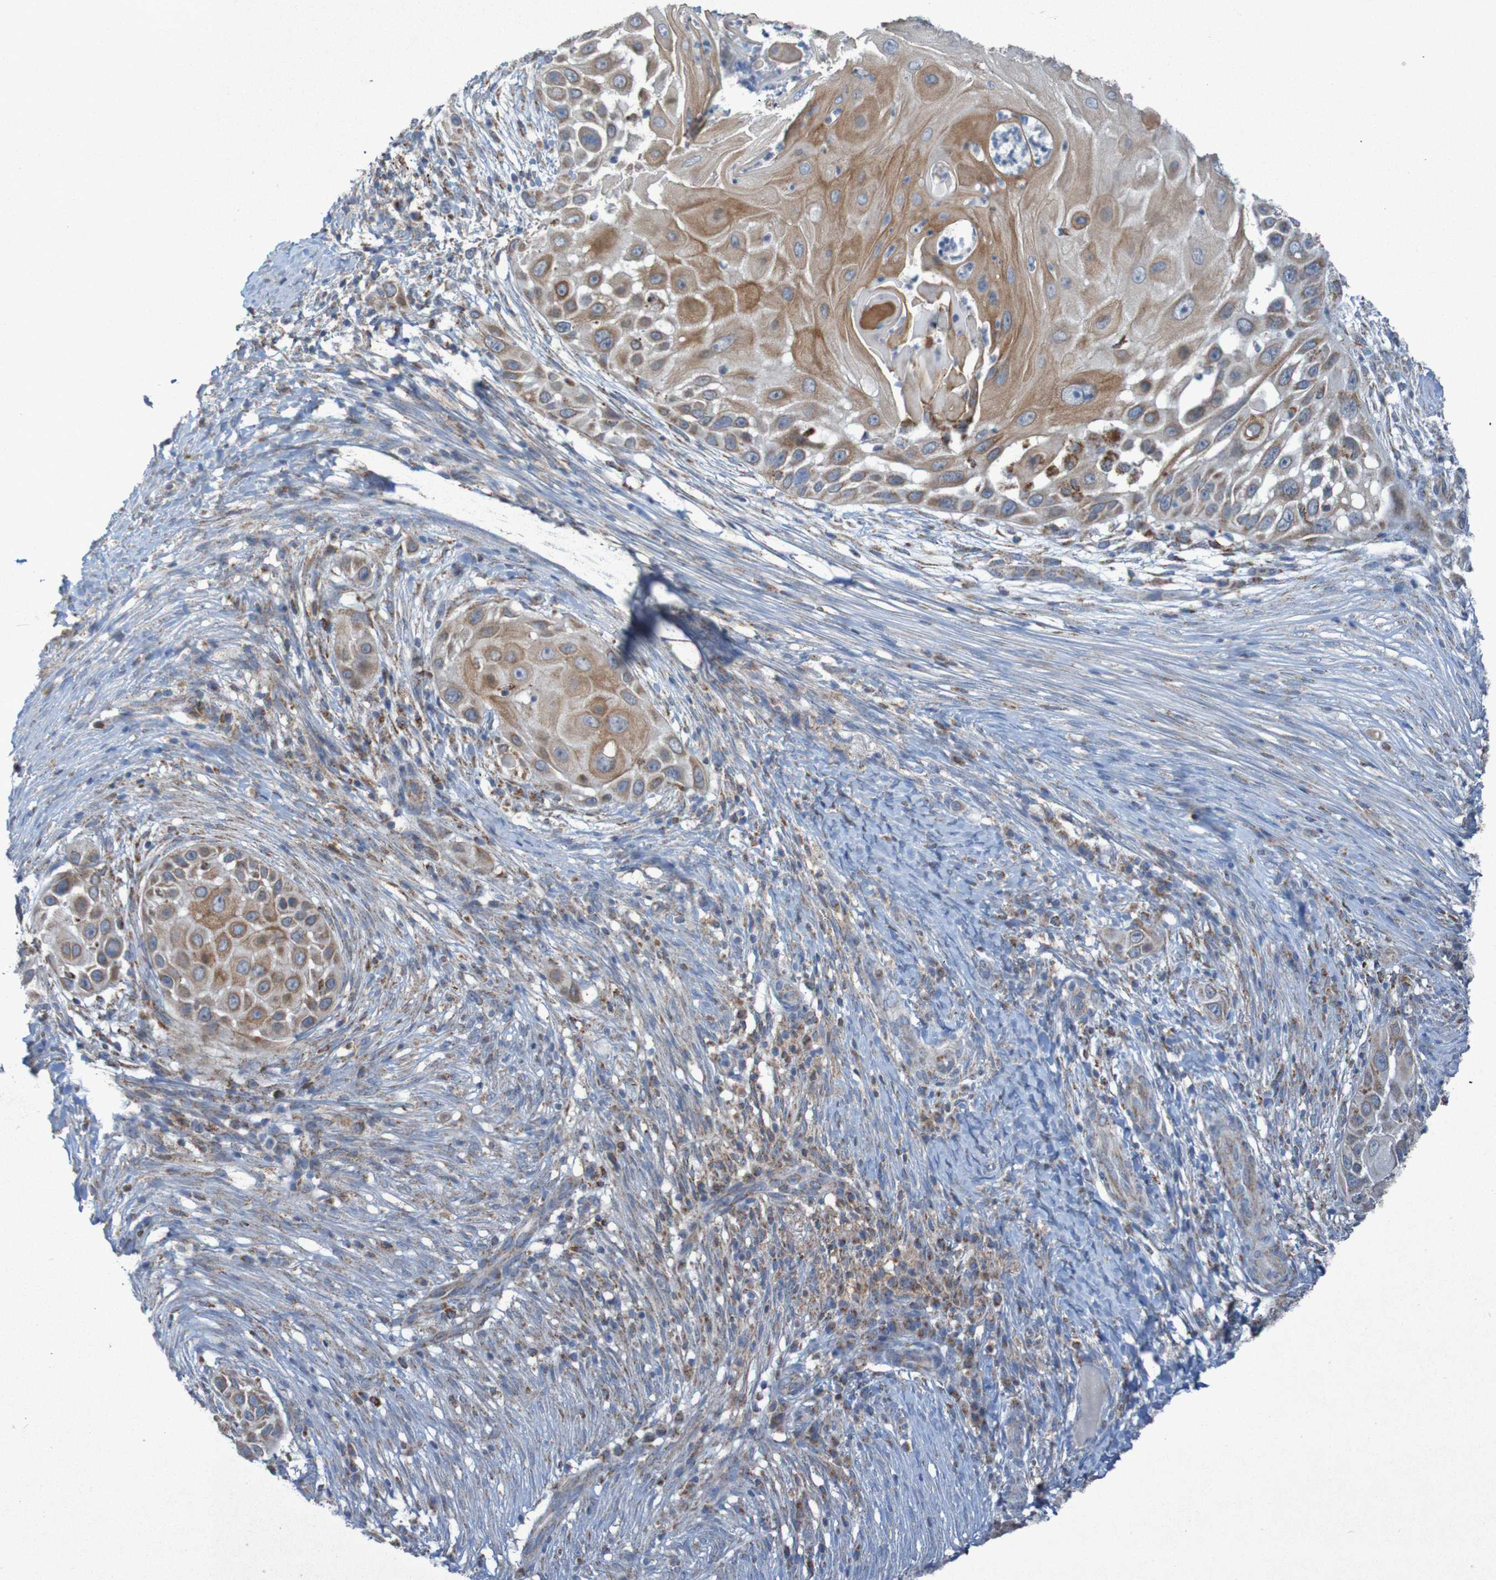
{"staining": {"intensity": "moderate", "quantity": ">75%", "location": "cytoplasmic/membranous"}, "tissue": "skin cancer", "cell_type": "Tumor cells", "image_type": "cancer", "snomed": [{"axis": "morphology", "description": "Squamous cell carcinoma, NOS"}, {"axis": "topography", "description": "Skin"}], "caption": "Human skin cancer stained for a protein (brown) displays moderate cytoplasmic/membranous positive staining in about >75% of tumor cells.", "gene": "CCDC51", "patient": {"sex": "female", "age": 44}}